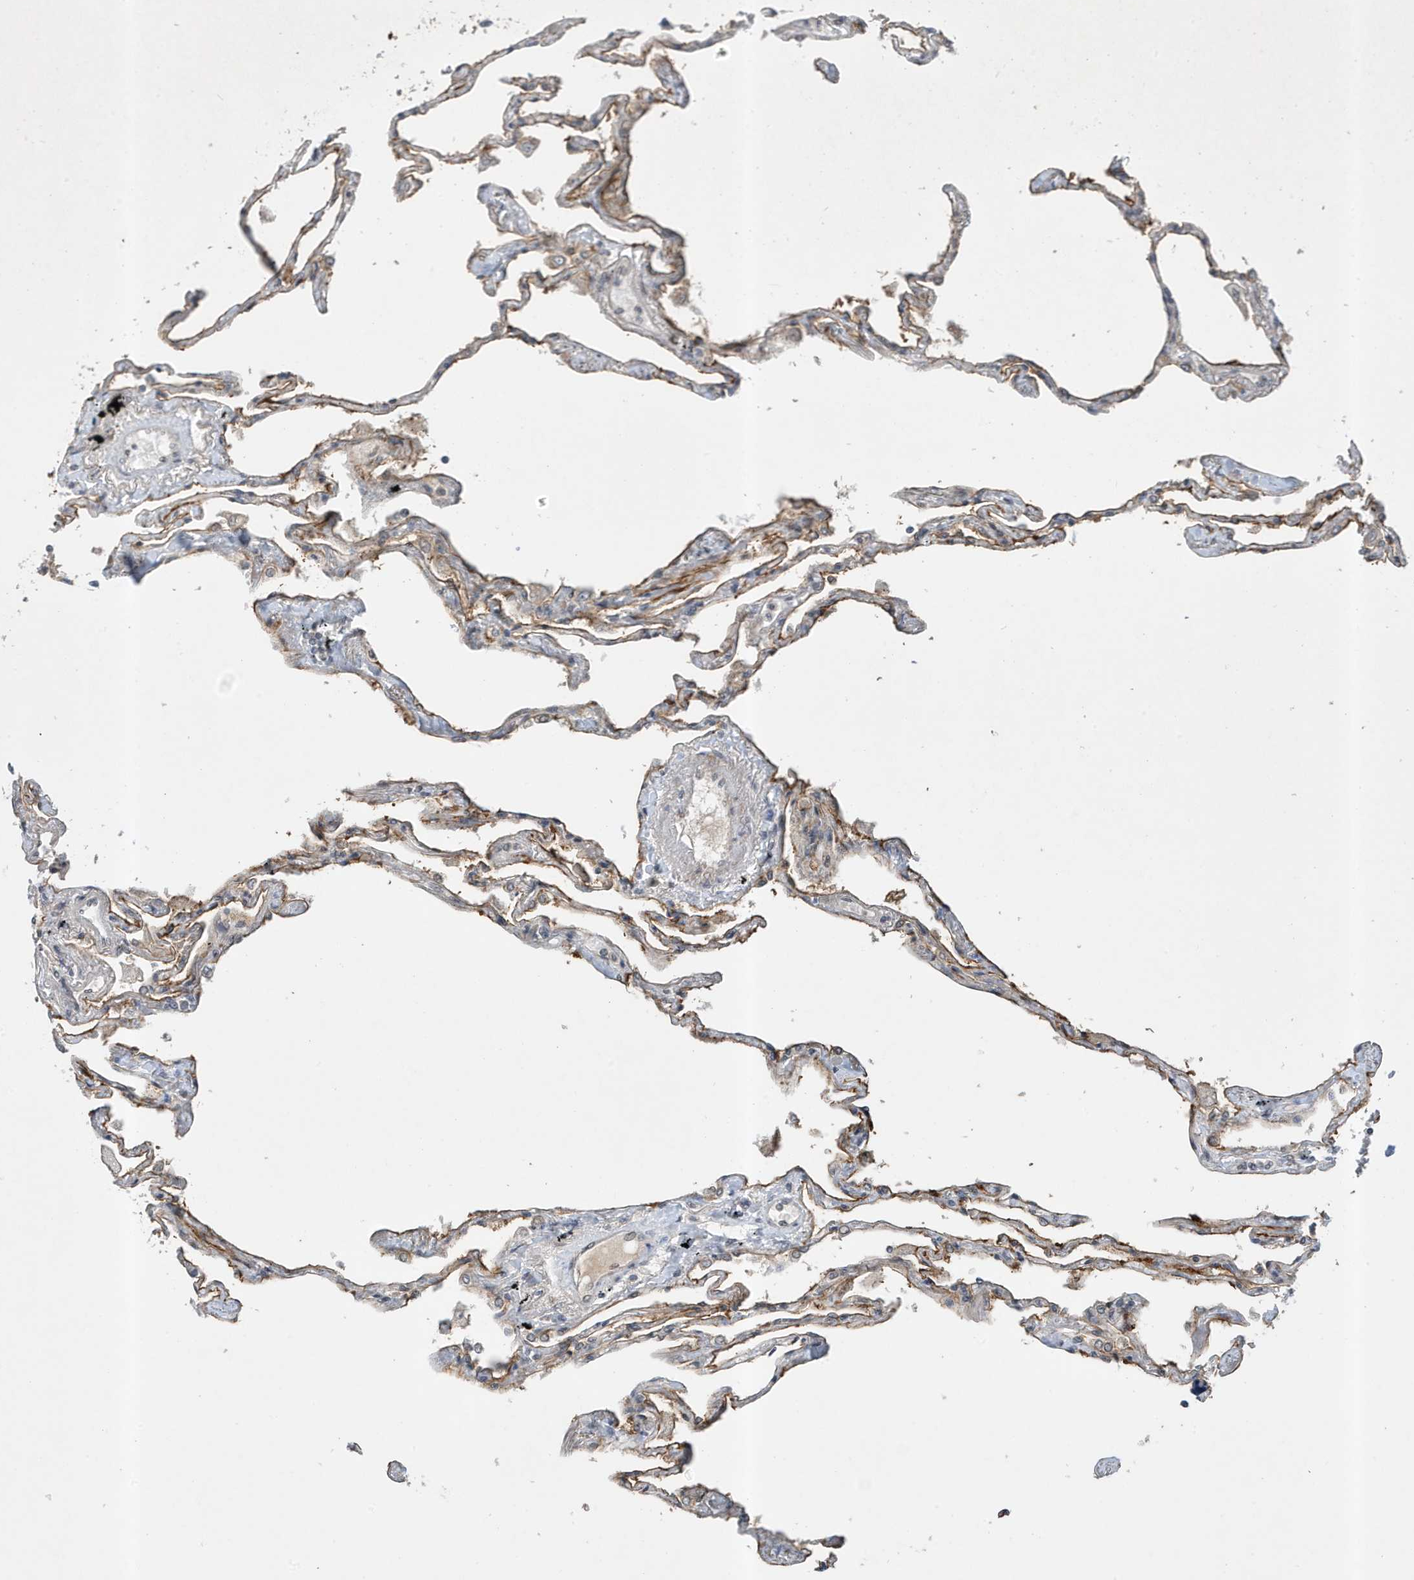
{"staining": {"intensity": "moderate", "quantity": "25%-75%", "location": "cytoplasmic/membranous"}, "tissue": "lung", "cell_type": "Alveolar cells", "image_type": "normal", "snomed": [{"axis": "morphology", "description": "Normal tissue, NOS"}, {"axis": "topography", "description": "Lung"}], "caption": "This is a photomicrograph of immunohistochemistry (IHC) staining of unremarkable lung, which shows moderate positivity in the cytoplasmic/membranous of alveolar cells.", "gene": "MAST3", "patient": {"sex": "female", "age": 67}}